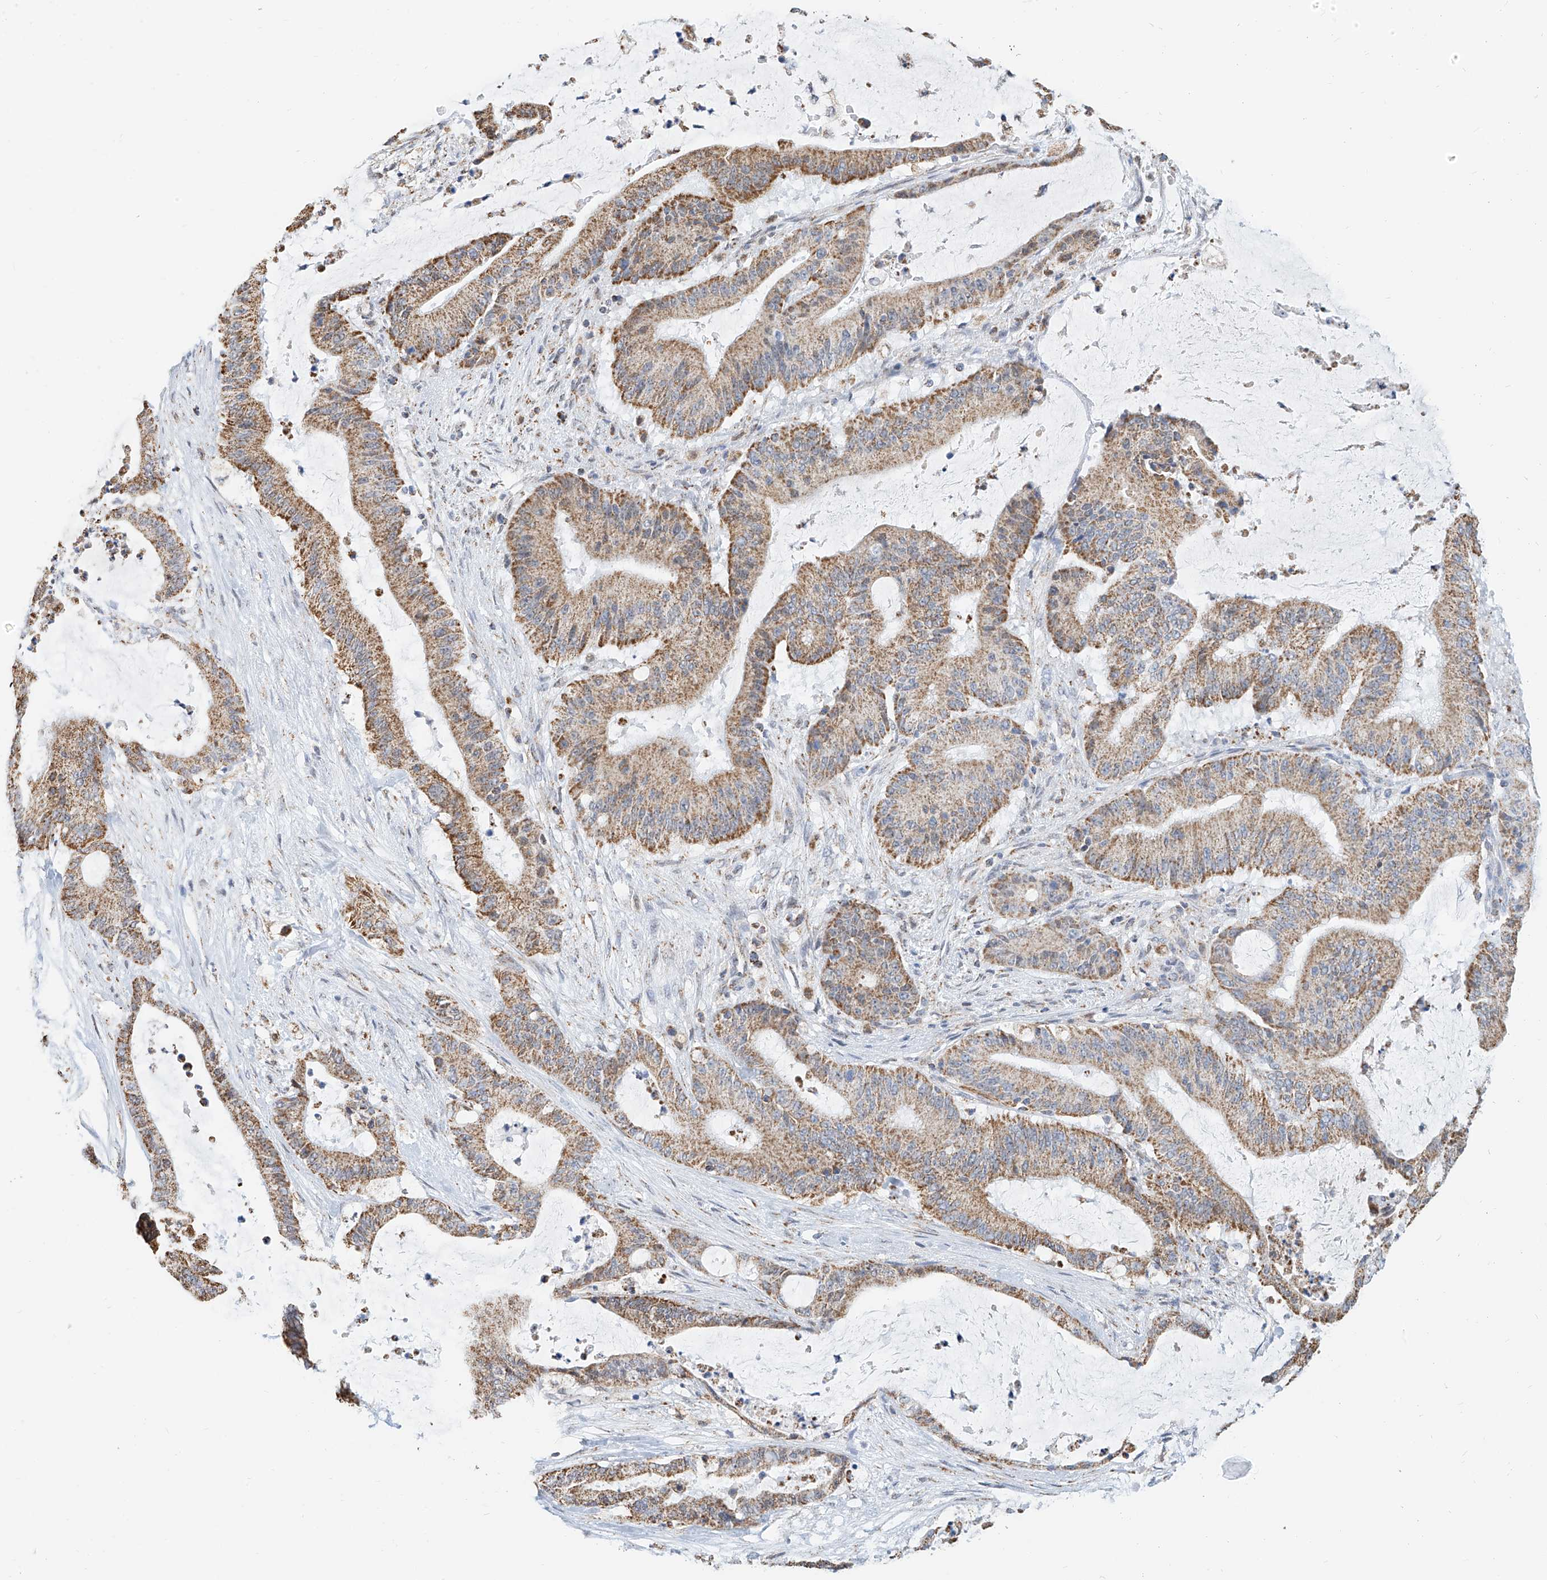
{"staining": {"intensity": "moderate", "quantity": ">75%", "location": "cytoplasmic/membranous"}, "tissue": "liver cancer", "cell_type": "Tumor cells", "image_type": "cancer", "snomed": [{"axis": "morphology", "description": "Normal tissue, NOS"}, {"axis": "morphology", "description": "Cholangiocarcinoma"}, {"axis": "topography", "description": "Liver"}, {"axis": "topography", "description": "Peripheral nerve tissue"}], "caption": "Human liver cholangiocarcinoma stained with a protein marker exhibits moderate staining in tumor cells.", "gene": "NALCN", "patient": {"sex": "female", "age": 73}}